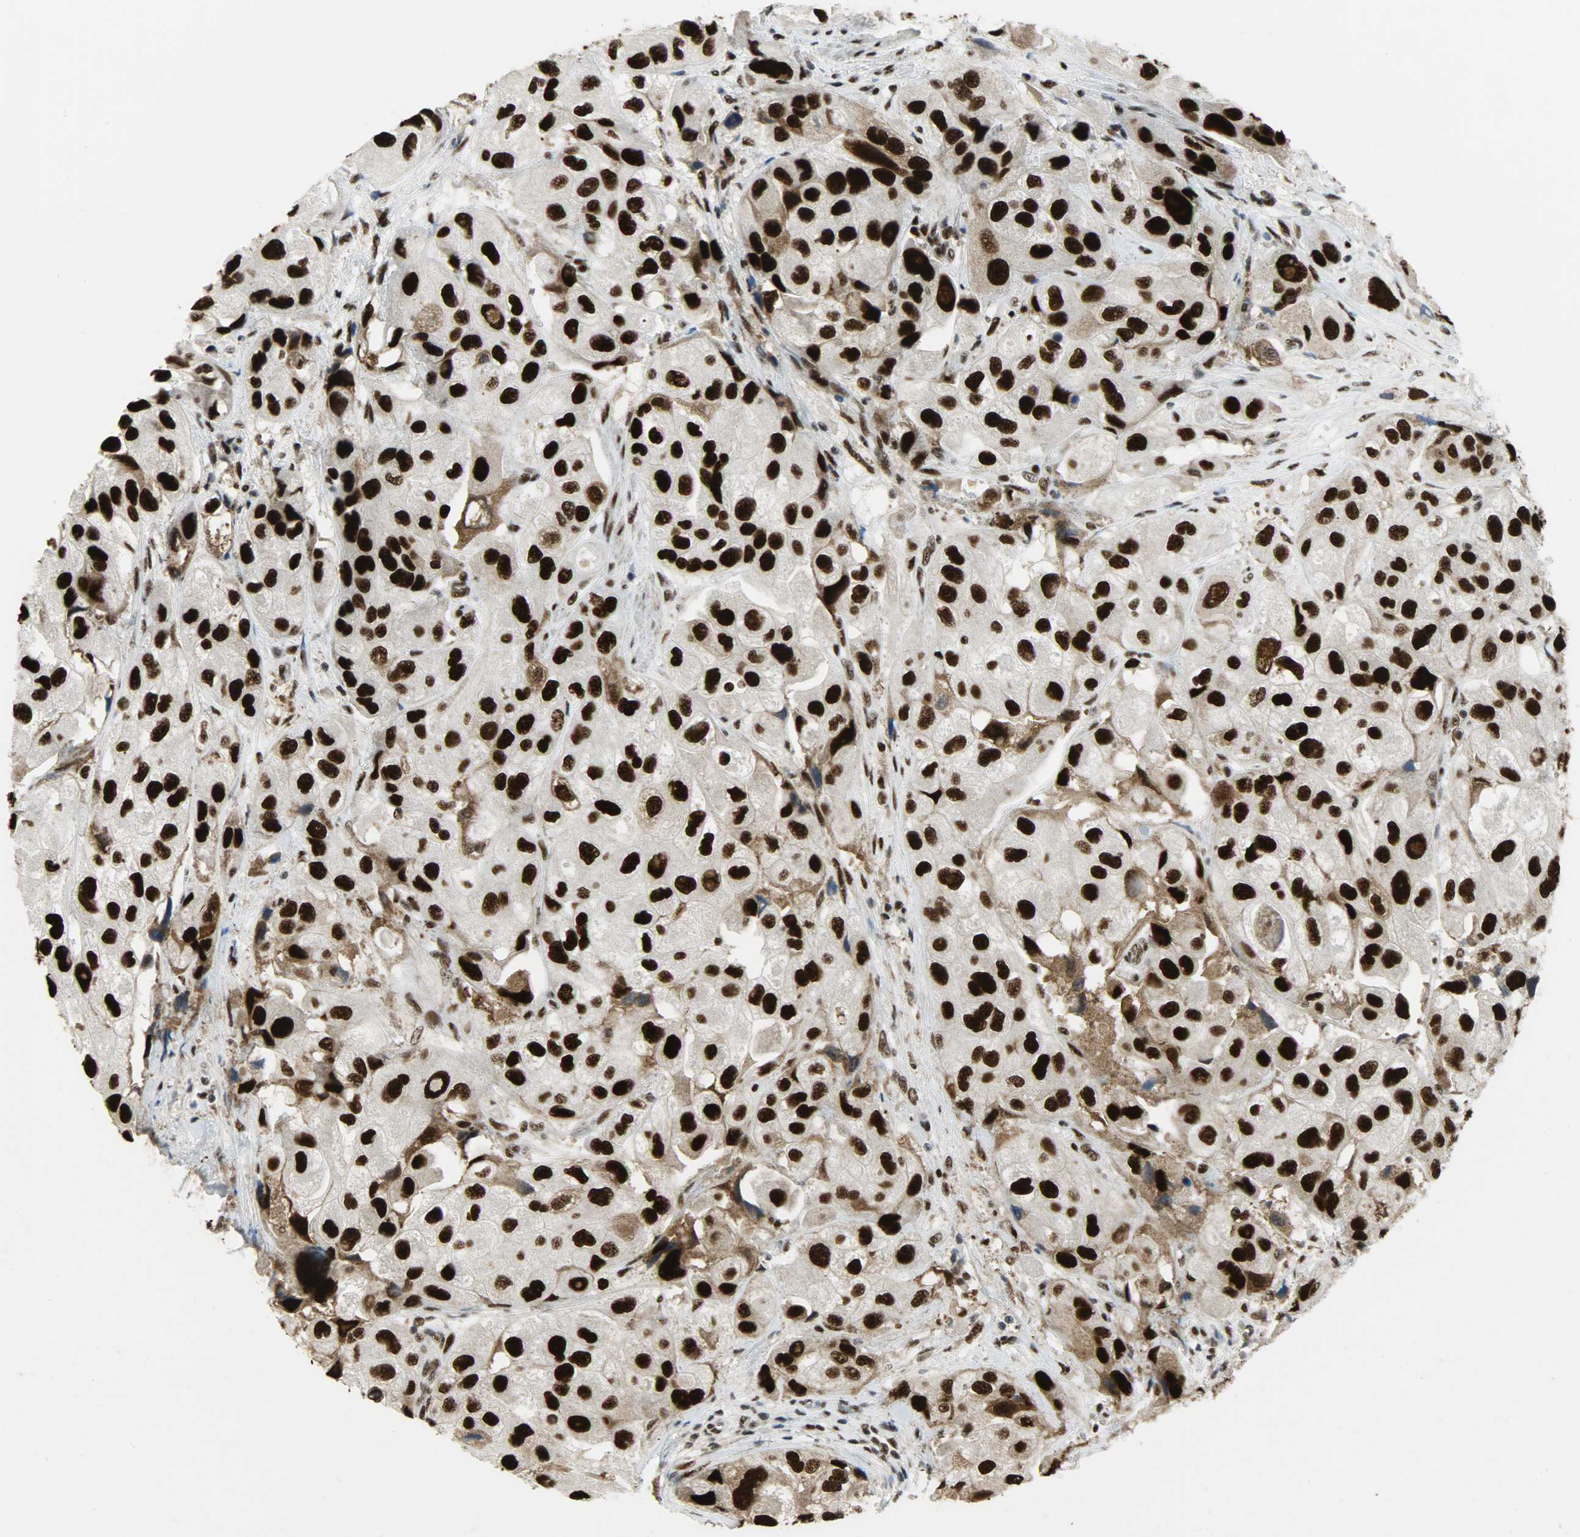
{"staining": {"intensity": "strong", "quantity": ">75%", "location": "nuclear"}, "tissue": "urothelial cancer", "cell_type": "Tumor cells", "image_type": "cancer", "snomed": [{"axis": "morphology", "description": "Urothelial carcinoma, High grade"}, {"axis": "topography", "description": "Urinary bladder"}], "caption": "Protein expression by IHC demonstrates strong nuclear positivity in about >75% of tumor cells in urothelial cancer.", "gene": "SSB", "patient": {"sex": "female", "age": 64}}